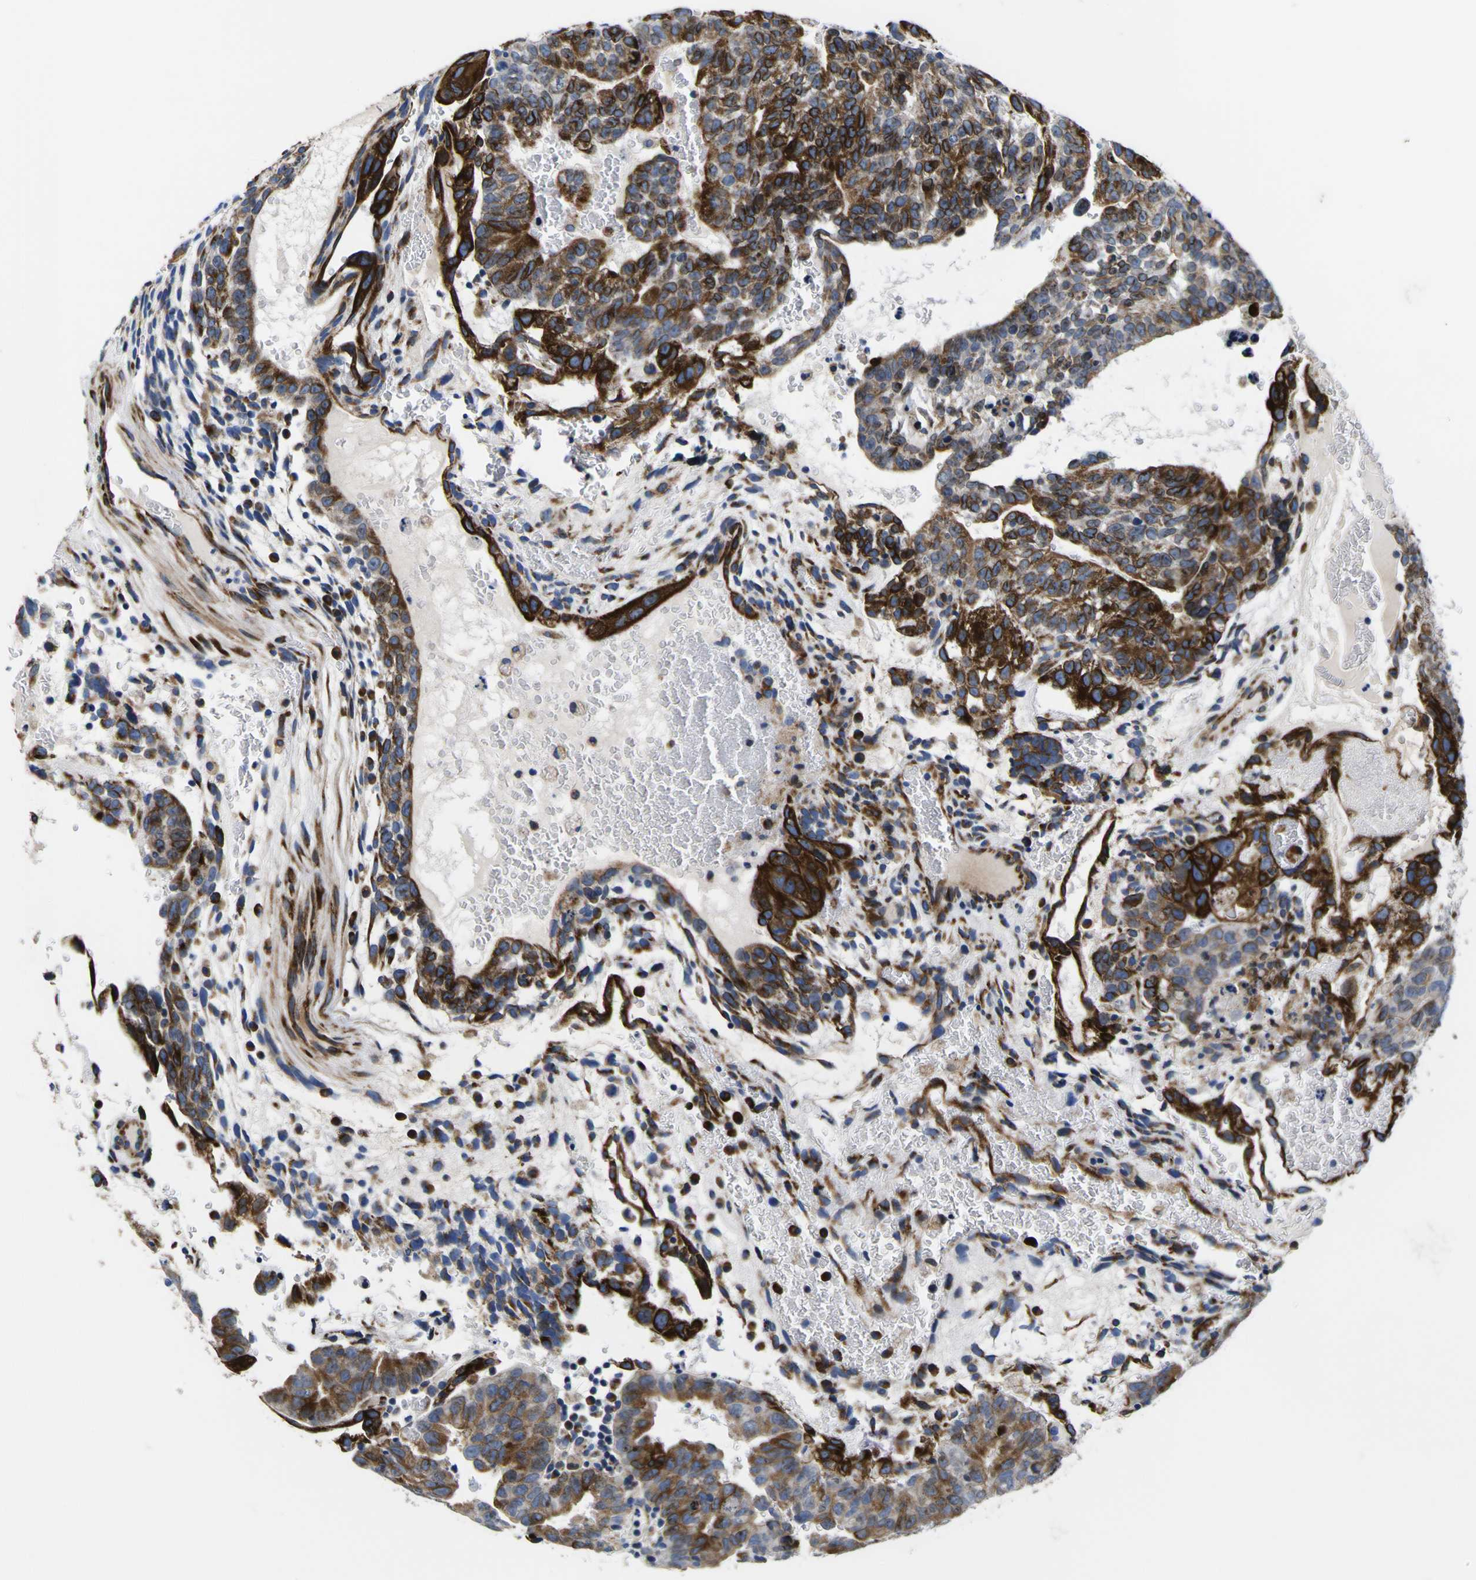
{"staining": {"intensity": "strong", "quantity": "25%-75%", "location": "cytoplasmic/membranous"}, "tissue": "testis cancer", "cell_type": "Tumor cells", "image_type": "cancer", "snomed": [{"axis": "morphology", "description": "Seminoma, NOS"}, {"axis": "morphology", "description": "Carcinoma, Embryonal, NOS"}, {"axis": "topography", "description": "Testis"}], "caption": "High-power microscopy captured an immunohistochemistry (IHC) image of testis cancer, revealing strong cytoplasmic/membranous expression in about 25%-75% of tumor cells. (brown staining indicates protein expression, while blue staining denotes nuclei).", "gene": "SCD", "patient": {"sex": "male", "age": 52}}